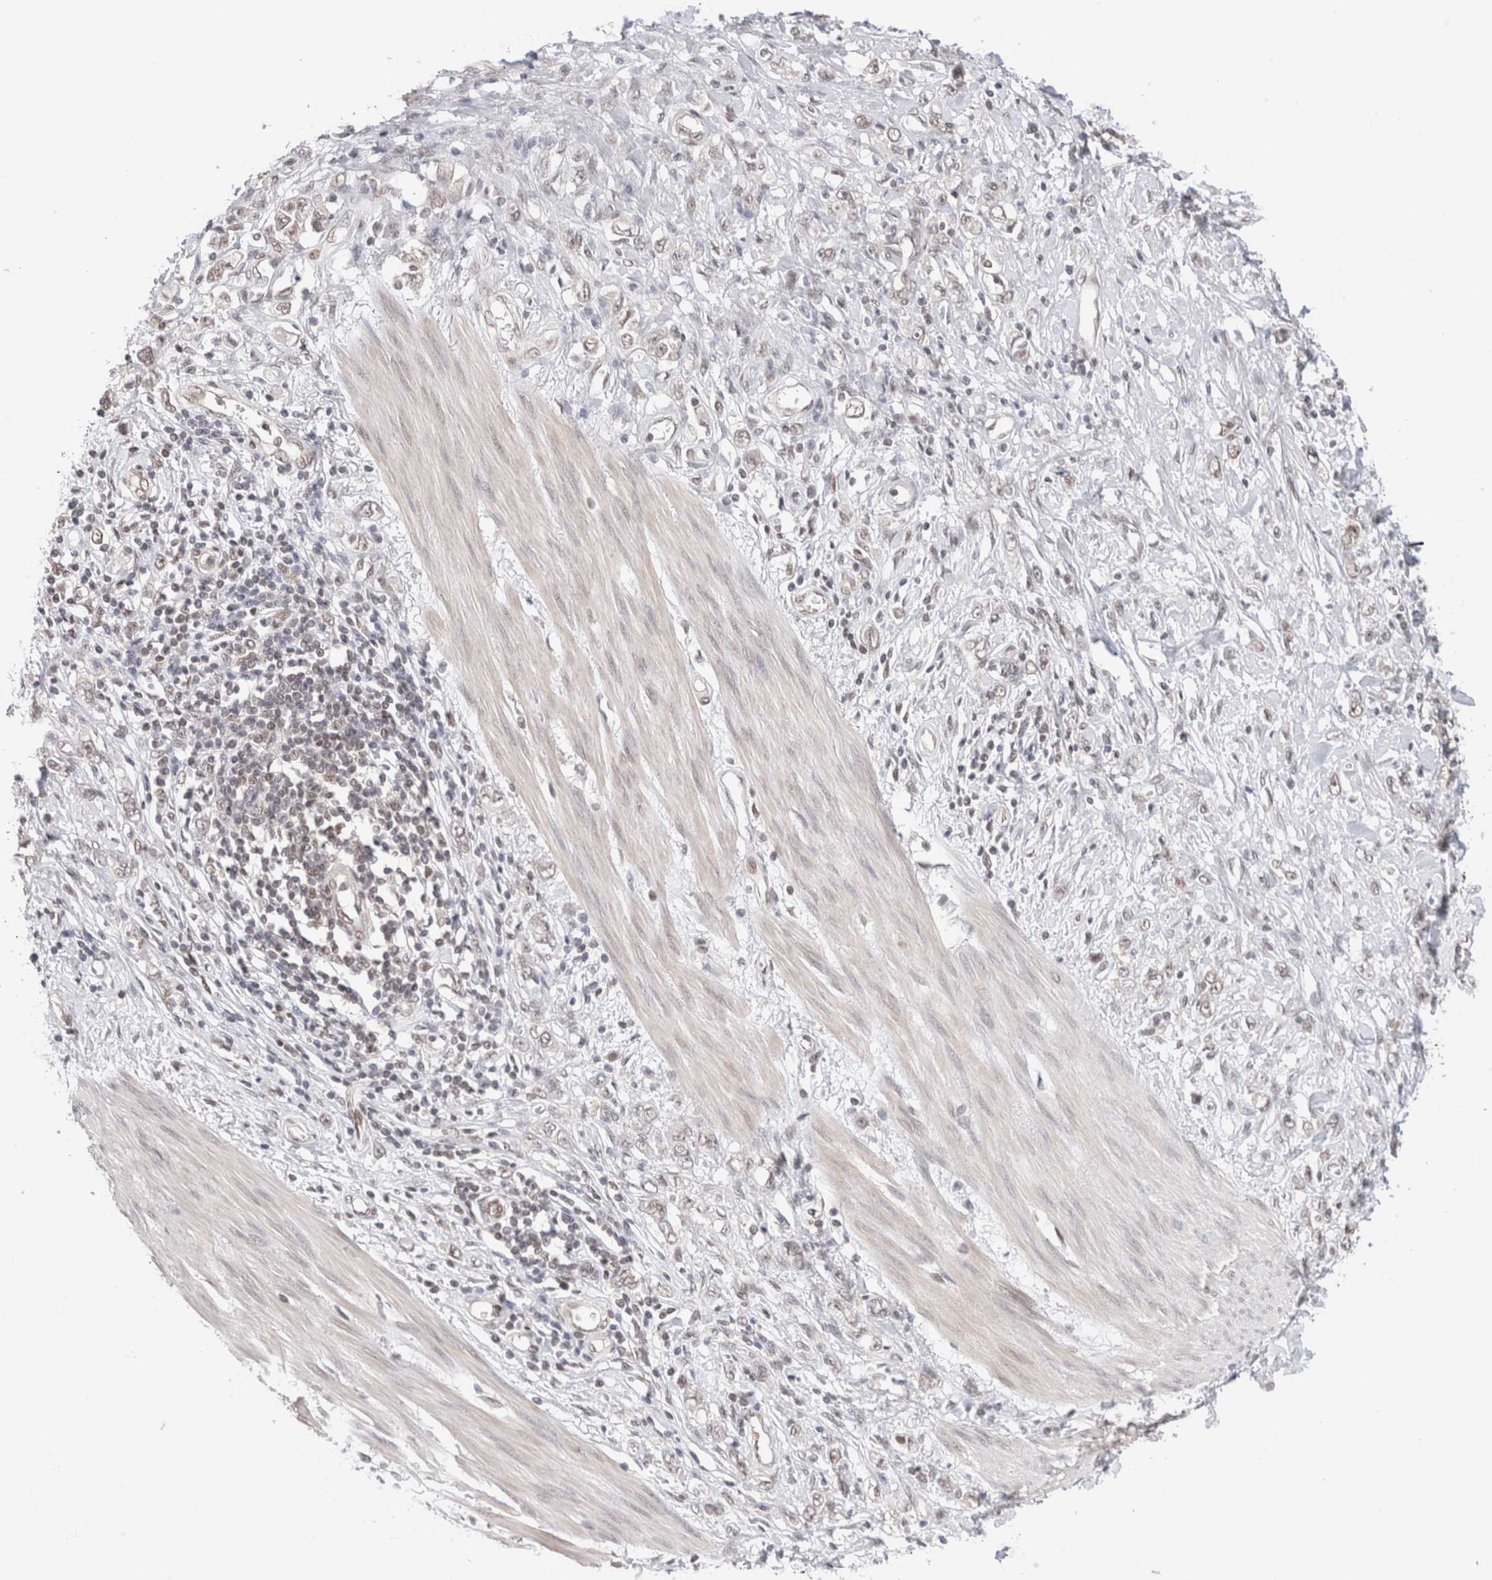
{"staining": {"intensity": "weak", "quantity": "<25%", "location": "nuclear"}, "tissue": "stomach cancer", "cell_type": "Tumor cells", "image_type": "cancer", "snomed": [{"axis": "morphology", "description": "Adenocarcinoma, NOS"}, {"axis": "topography", "description": "Stomach"}], "caption": "Tumor cells are negative for protein expression in human stomach cancer. (DAB IHC with hematoxylin counter stain).", "gene": "GATAD2A", "patient": {"sex": "female", "age": 76}}